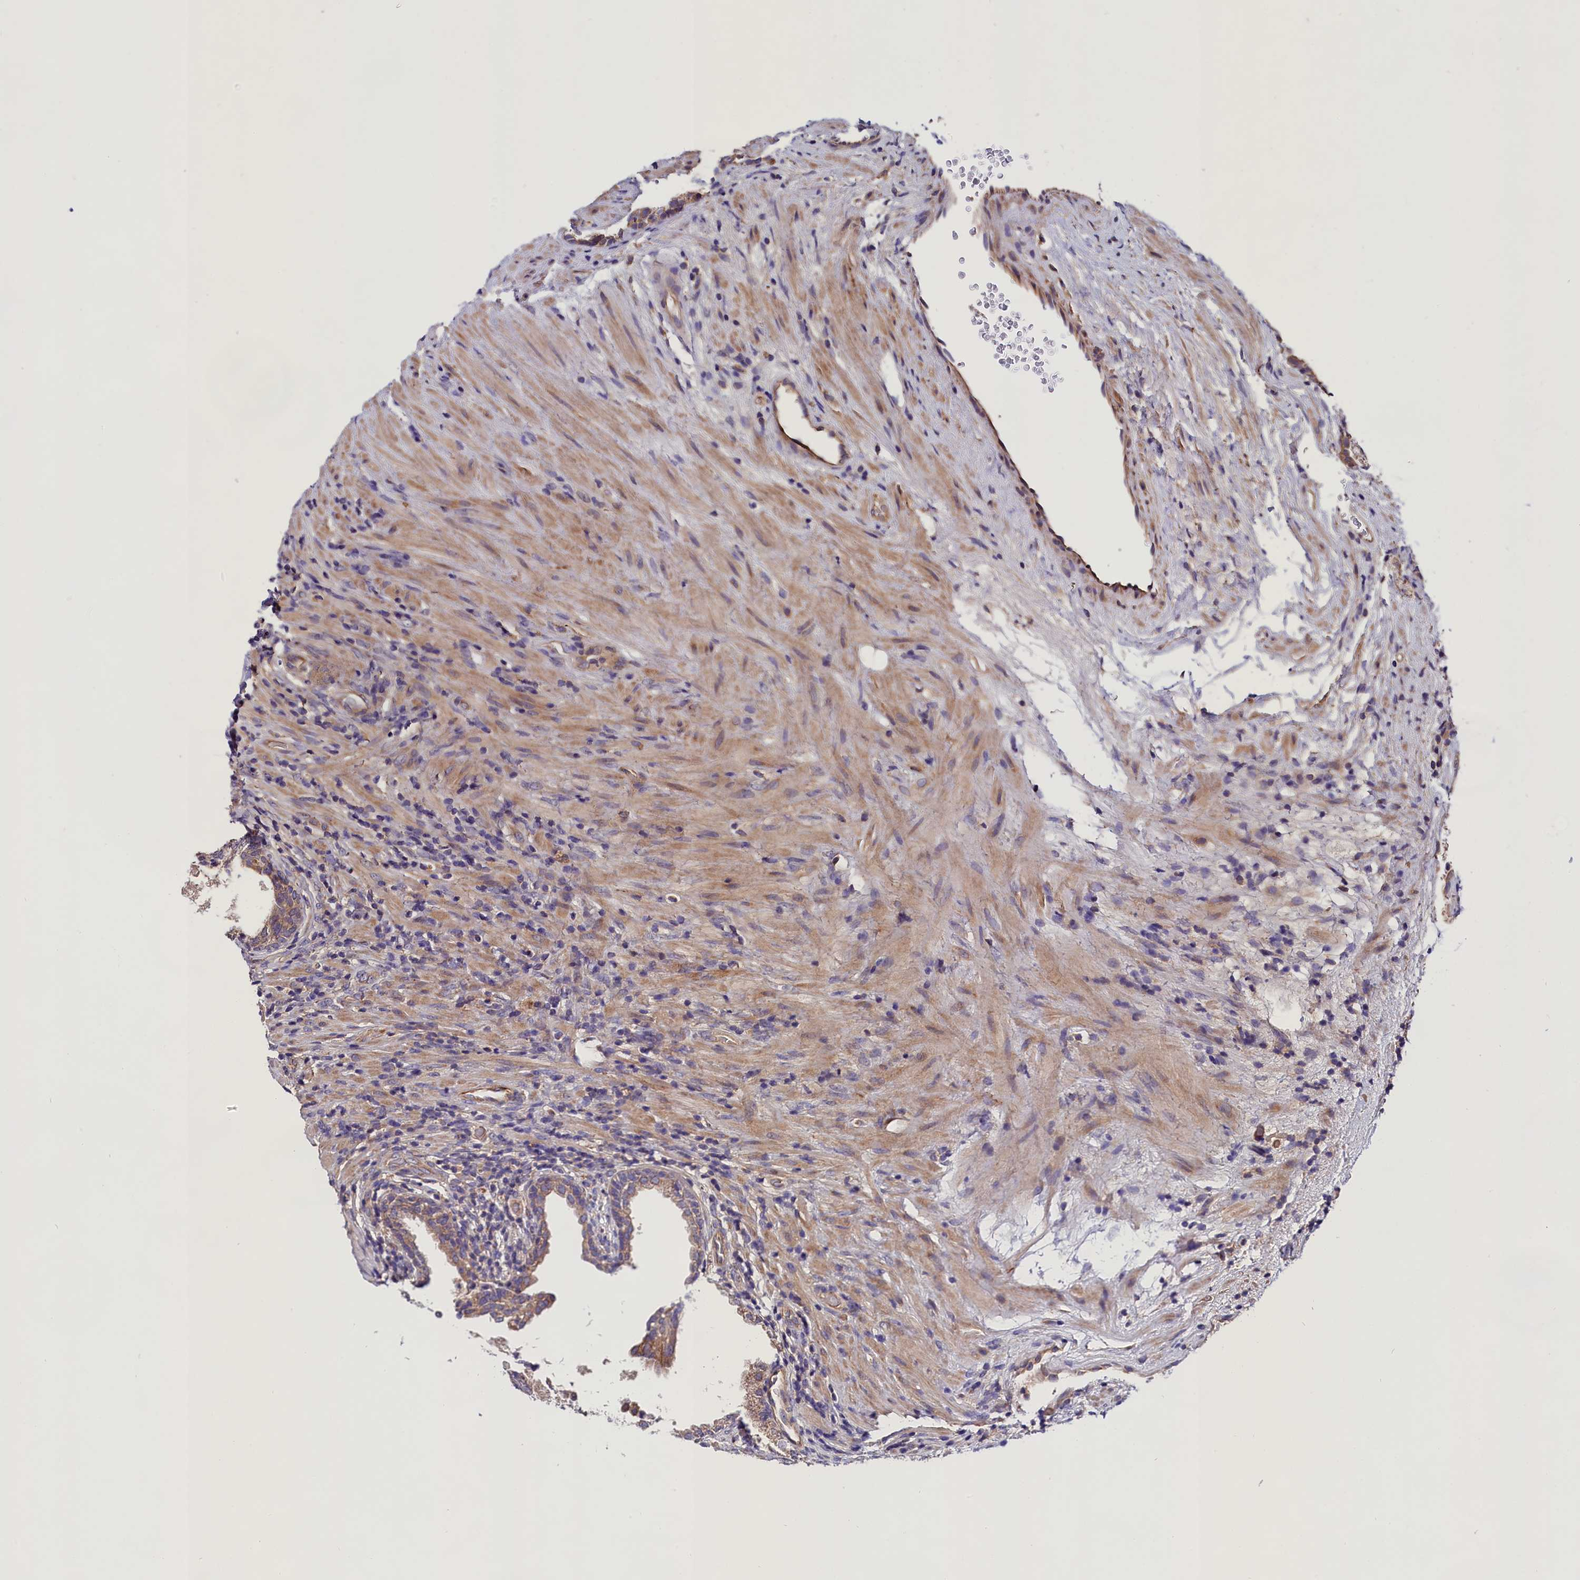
{"staining": {"intensity": "moderate", "quantity": ">75%", "location": "cytoplasmic/membranous"}, "tissue": "prostate", "cell_type": "Glandular cells", "image_type": "normal", "snomed": [{"axis": "morphology", "description": "Normal tissue, NOS"}, {"axis": "topography", "description": "Prostate"}], "caption": "IHC micrograph of normal prostate: prostate stained using immunohistochemistry (IHC) demonstrates medium levels of moderate protein expression localized specifically in the cytoplasmic/membranous of glandular cells, appearing as a cytoplasmic/membranous brown color.", "gene": "SPG11", "patient": {"sex": "male", "age": 76}}